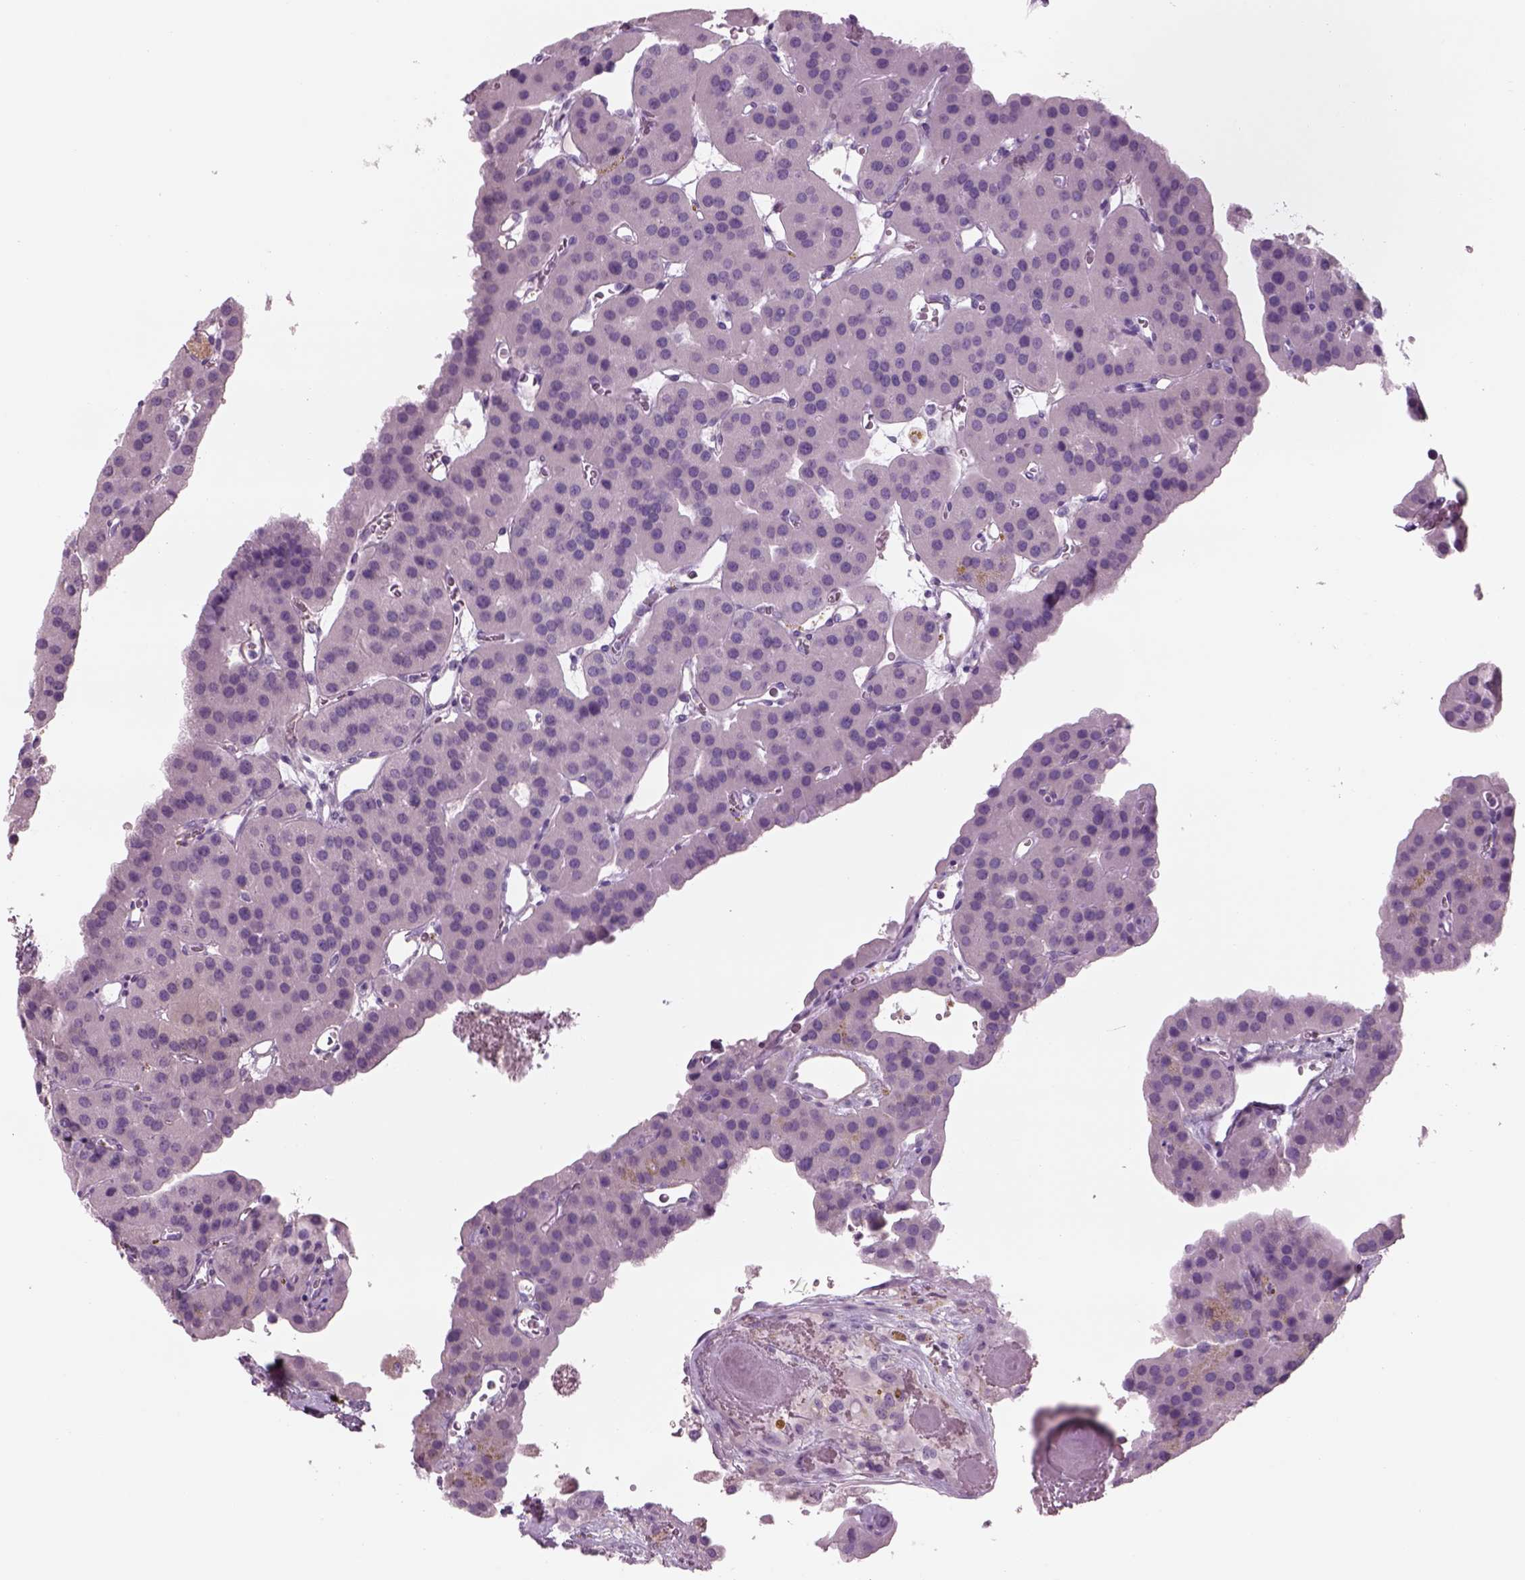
{"staining": {"intensity": "negative", "quantity": "none", "location": "none"}, "tissue": "parathyroid gland", "cell_type": "Glandular cells", "image_type": "normal", "snomed": [{"axis": "morphology", "description": "Normal tissue, NOS"}, {"axis": "morphology", "description": "Adenoma, NOS"}, {"axis": "topography", "description": "Parathyroid gland"}], "caption": "A high-resolution micrograph shows IHC staining of normal parathyroid gland, which displays no significant positivity in glandular cells. Brightfield microscopy of immunohistochemistry (IHC) stained with DAB (3,3'-diaminobenzidine) (brown) and hematoxylin (blue), captured at high magnification.", "gene": "GAS2L2", "patient": {"sex": "female", "age": 86}}